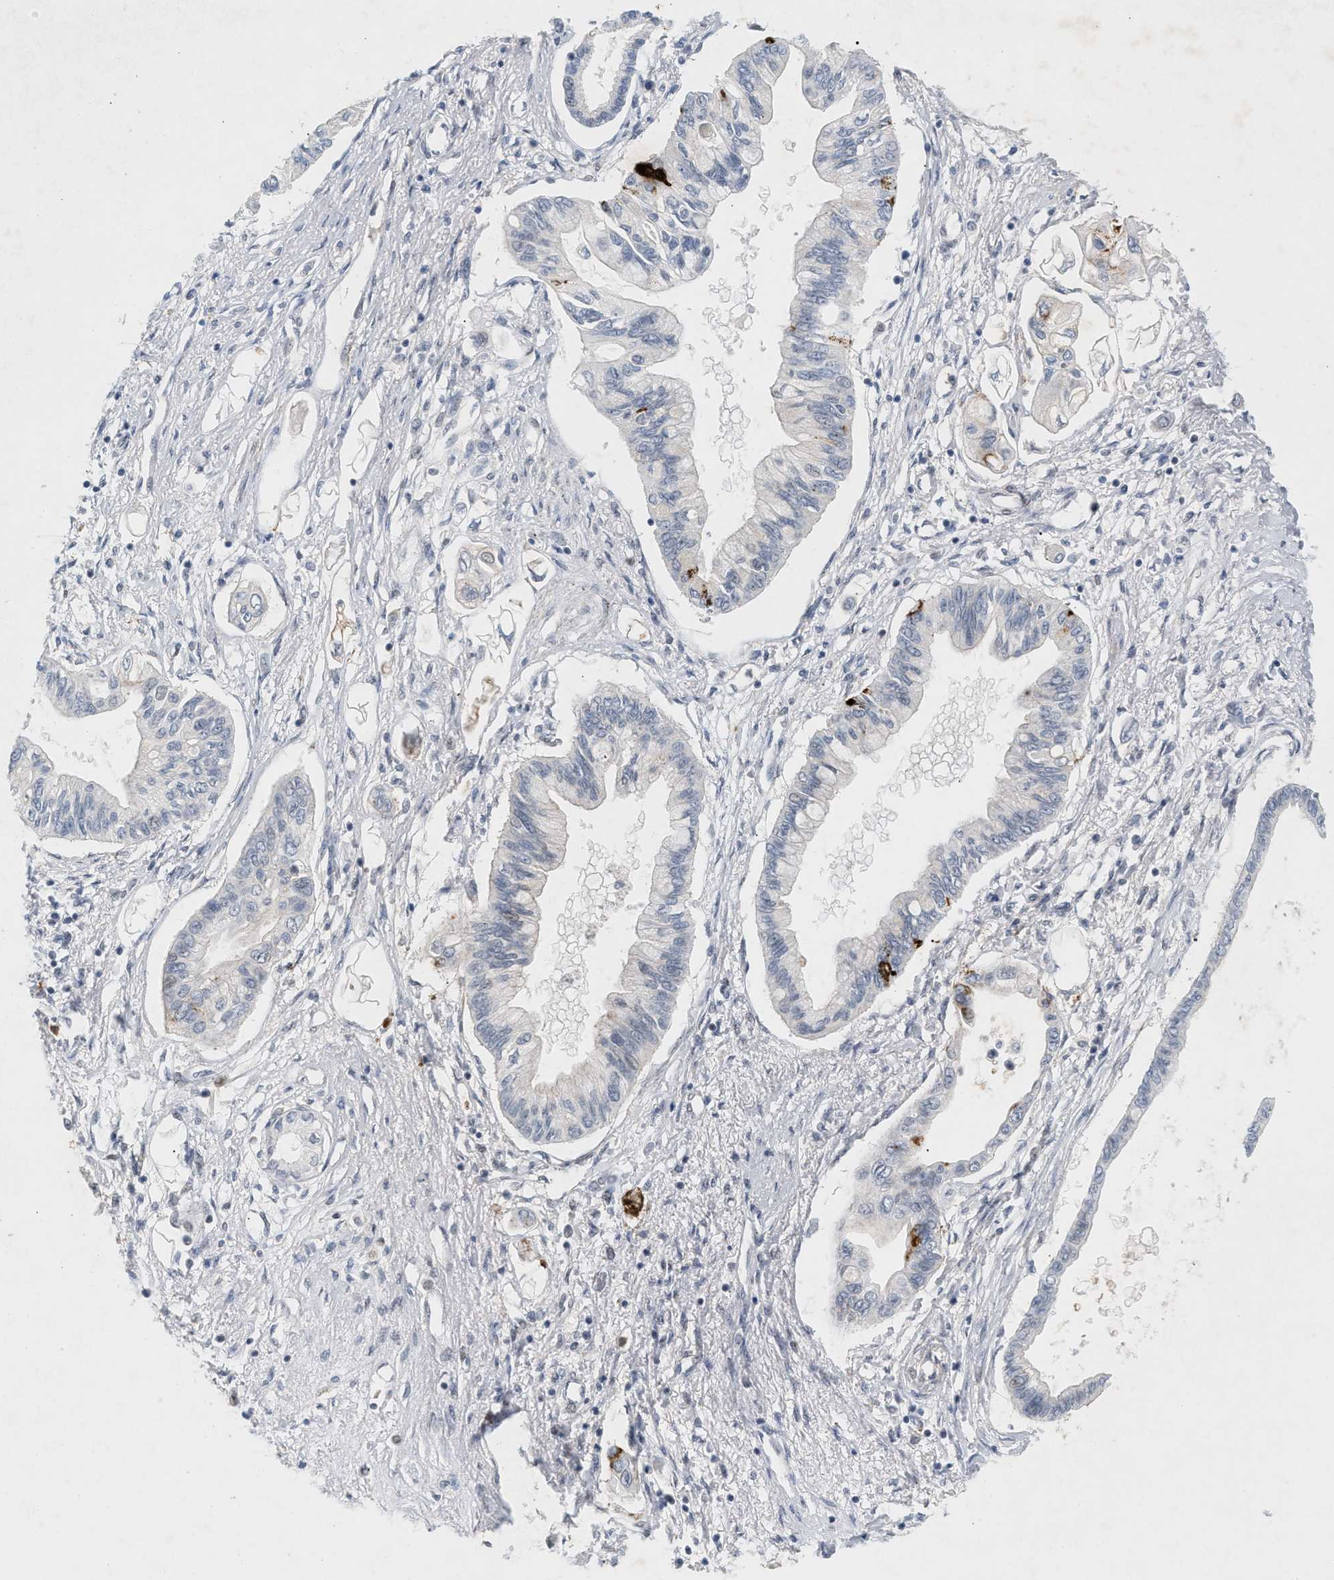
{"staining": {"intensity": "negative", "quantity": "none", "location": "none"}, "tissue": "pancreatic cancer", "cell_type": "Tumor cells", "image_type": "cancer", "snomed": [{"axis": "morphology", "description": "Adenocarcinoma, NOS"}, {"axis": "topography", "description": "Pancreas"}], "caption": "IHC photomicrograph of neoplastic tissue: human pancreatic cancer (adenocarcinoma) stained with DAB (3,3'-diaminobenzidine) exhibits no significant protein expression in tumor cells.", "gene": "ZPR1", "patient": {"sex": "female", "age": 77}}